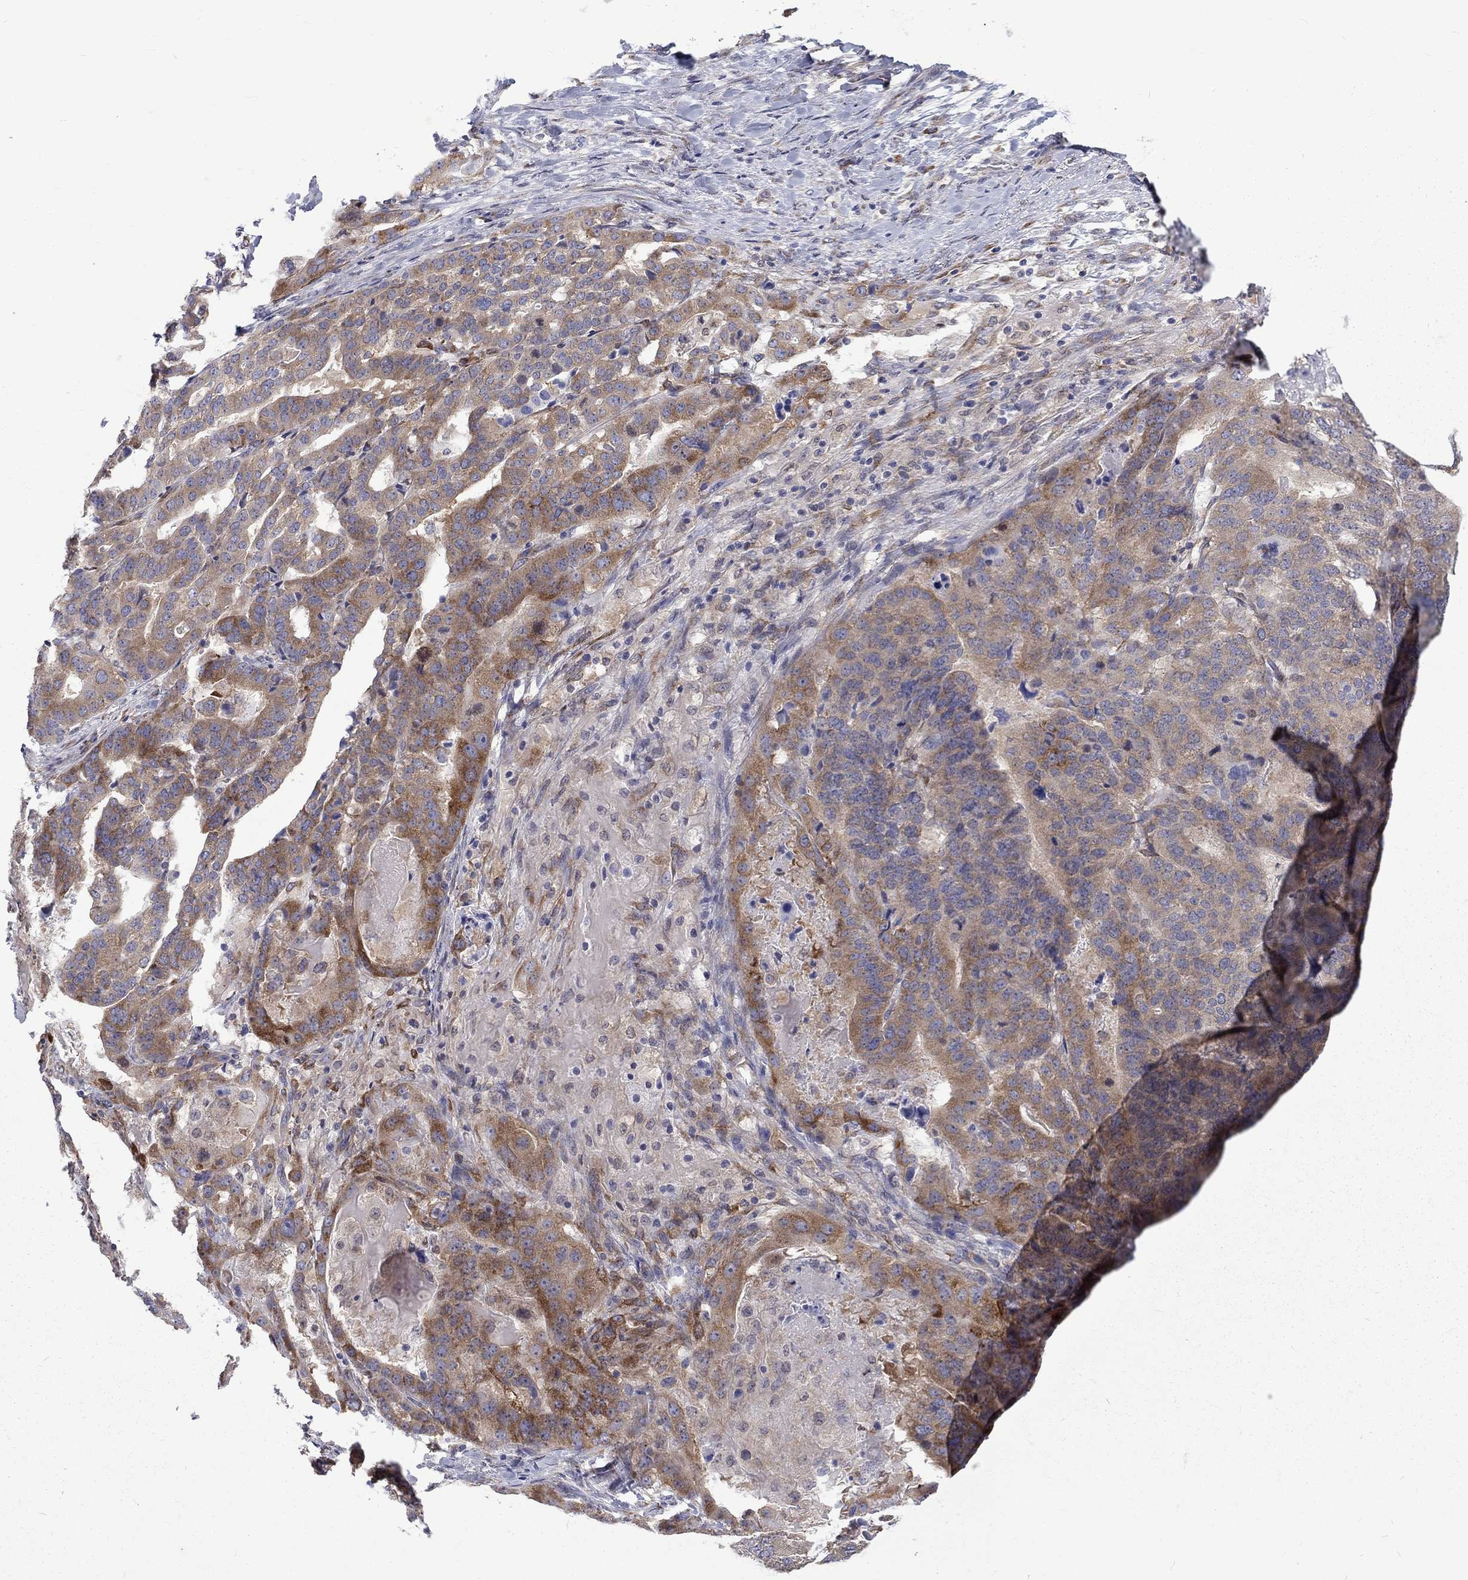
{"staining": {"intensity": "moderate", "quantity": ">75%", "location": "cytoplasmic/membranous"}, "tissue": "stomach cancer", "cell_type": "Tumor cells", "image_type": "cancer", "snomed": [{"axis": "morphology", "description": "Adenocarcinoma, NOS"}, {"axis": "topography", "description": "Stomach"}], "caption": "Protein expression analysis of stomach cancer (adenocarcinoma) shows moderate cytoplasmic/membranous expression in about >75% of tumor cells. Nuclei are stained in blue.", "gene": "PABPC4", "patient": {"sex": "male", "age": 48}}